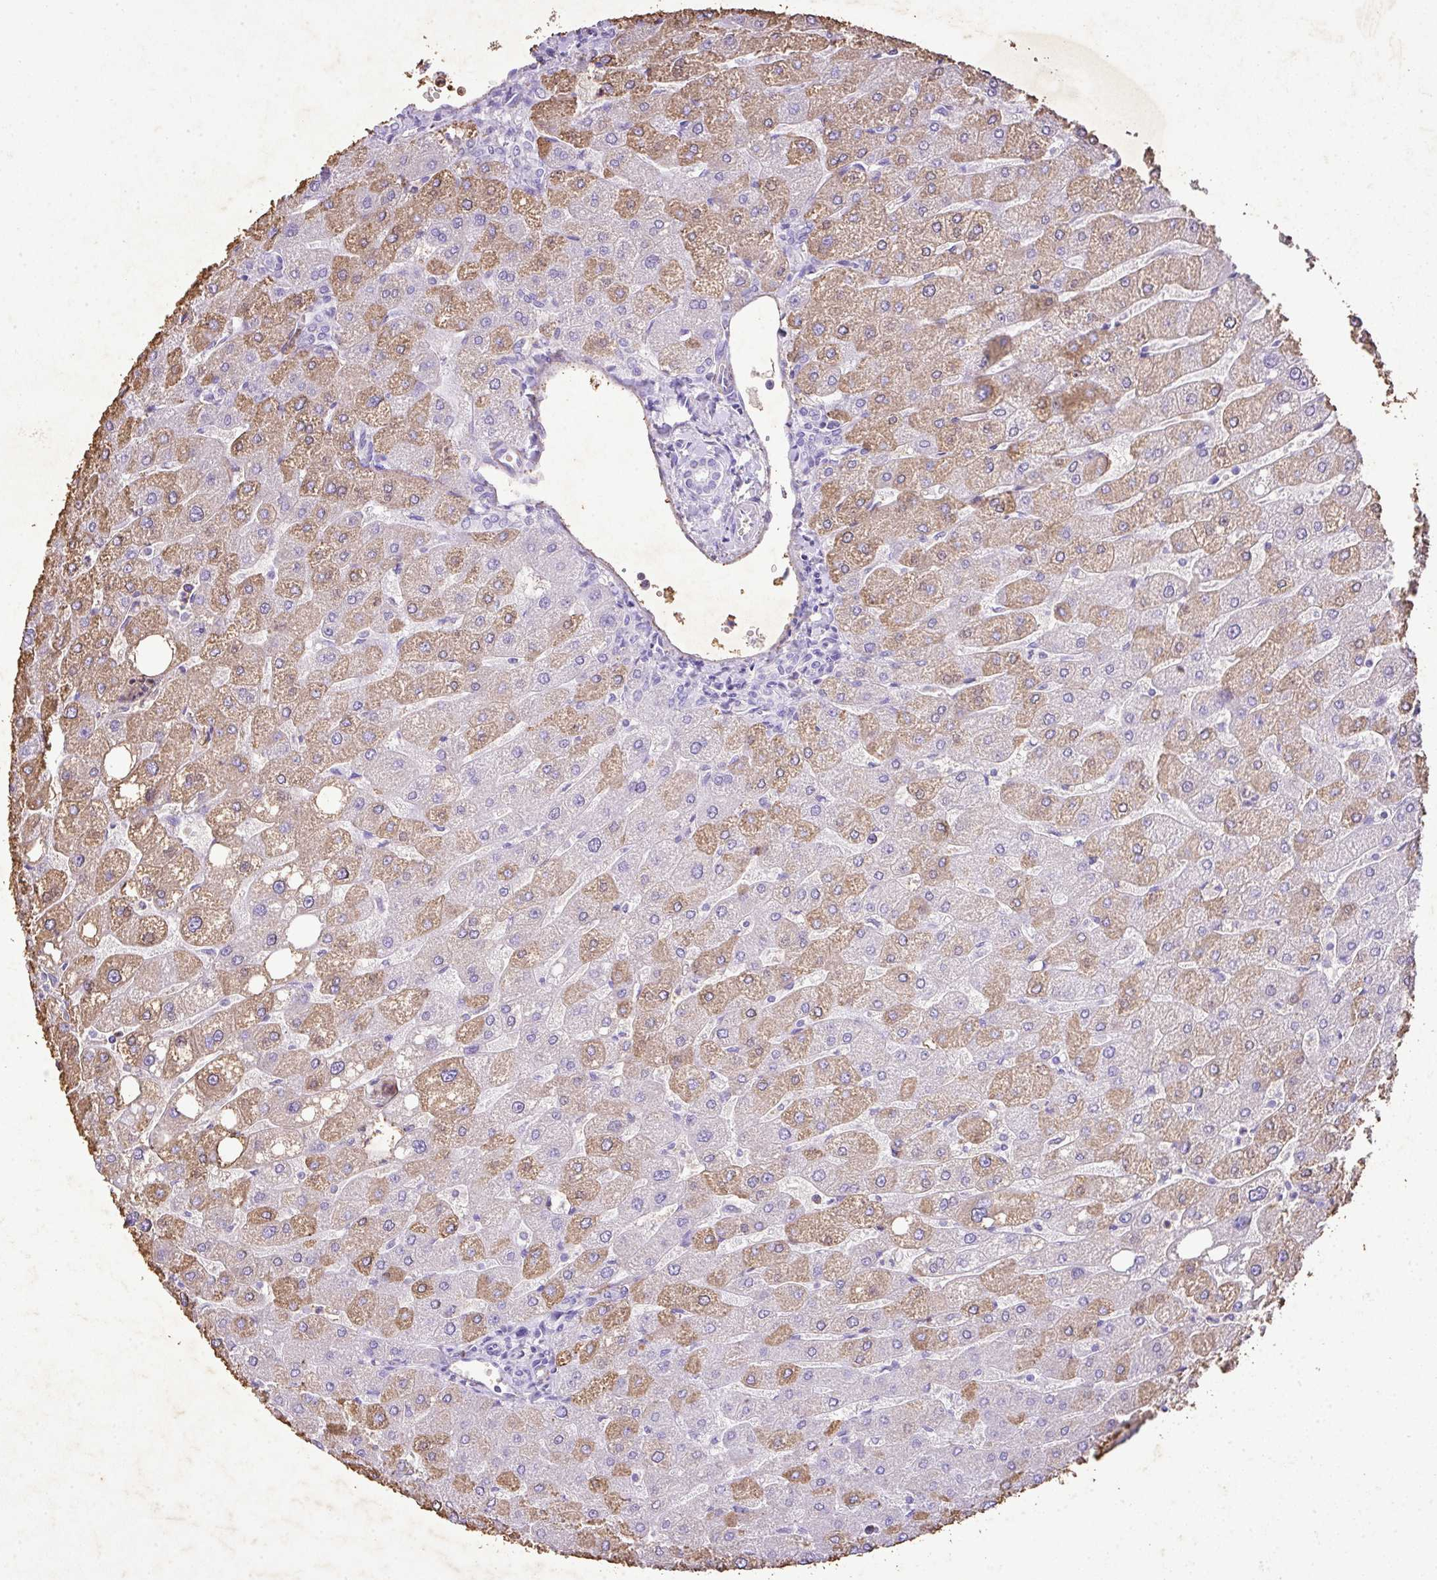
{"staining": {"intensity": "negative", "quantity": "none", "location": "none"}, "tissue": "liver", "cell_type": "Cholangiocytes", "image_type": "normal", "snomed": [{"axis": "morphology", "description": "Normal tissue, NOS"}, {"axis": "topography", "description": "Liver"}], "caption": "Cholangiocytes show no significant expression in benign liver. The staining was performed using DAB to visualize the protein expression in brown, while the nuclei were stained in blue with hematoxylin (Magnification: 20x).", "gene": "KCNJ11", "patient": {"sex": "male", "age": 67}}